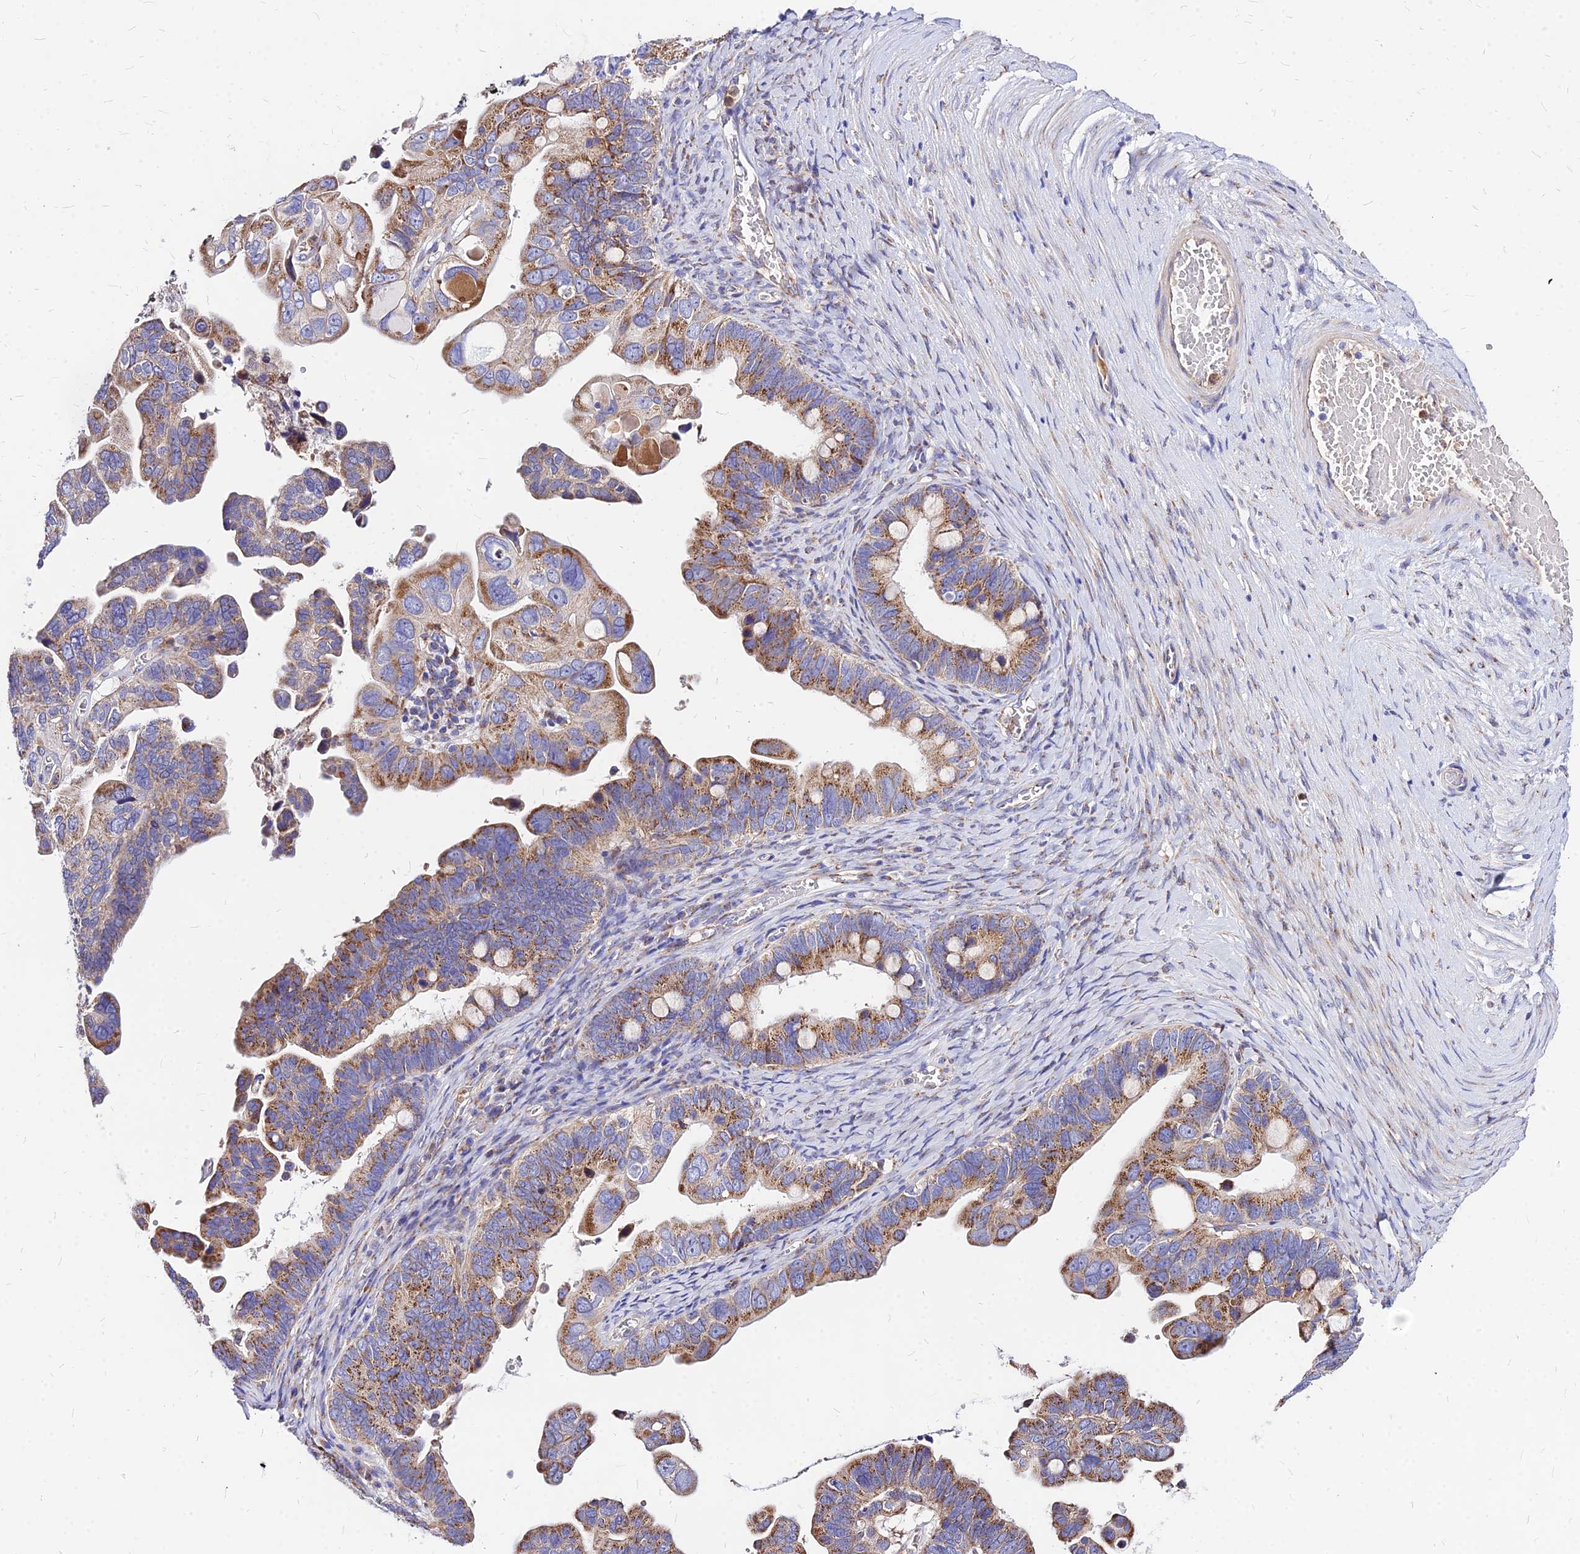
{"staining": {"intensity": "moderate", "quantity": ">75%", "location": "cytoplasmic/membranous"}, "tissue": "ovarian cancer", "cell_type": "Tumor cells", "image_type": "cancer", "snomed": [{"axis": "morphology", "description": "Cystadenocarcinoma, serous, NOS"}, {"axis": "topography", "description": "Ovary"}], "caption": "The image exhibits immunohistochemical staining of ovarian serous cystadenocarcinoma. There is moderate cytoplasmic/membranous staining is identified in approximately >75% of tumor cells.", "gene": "MRPL3", "patient": {"sex": "female", "age": 56}}